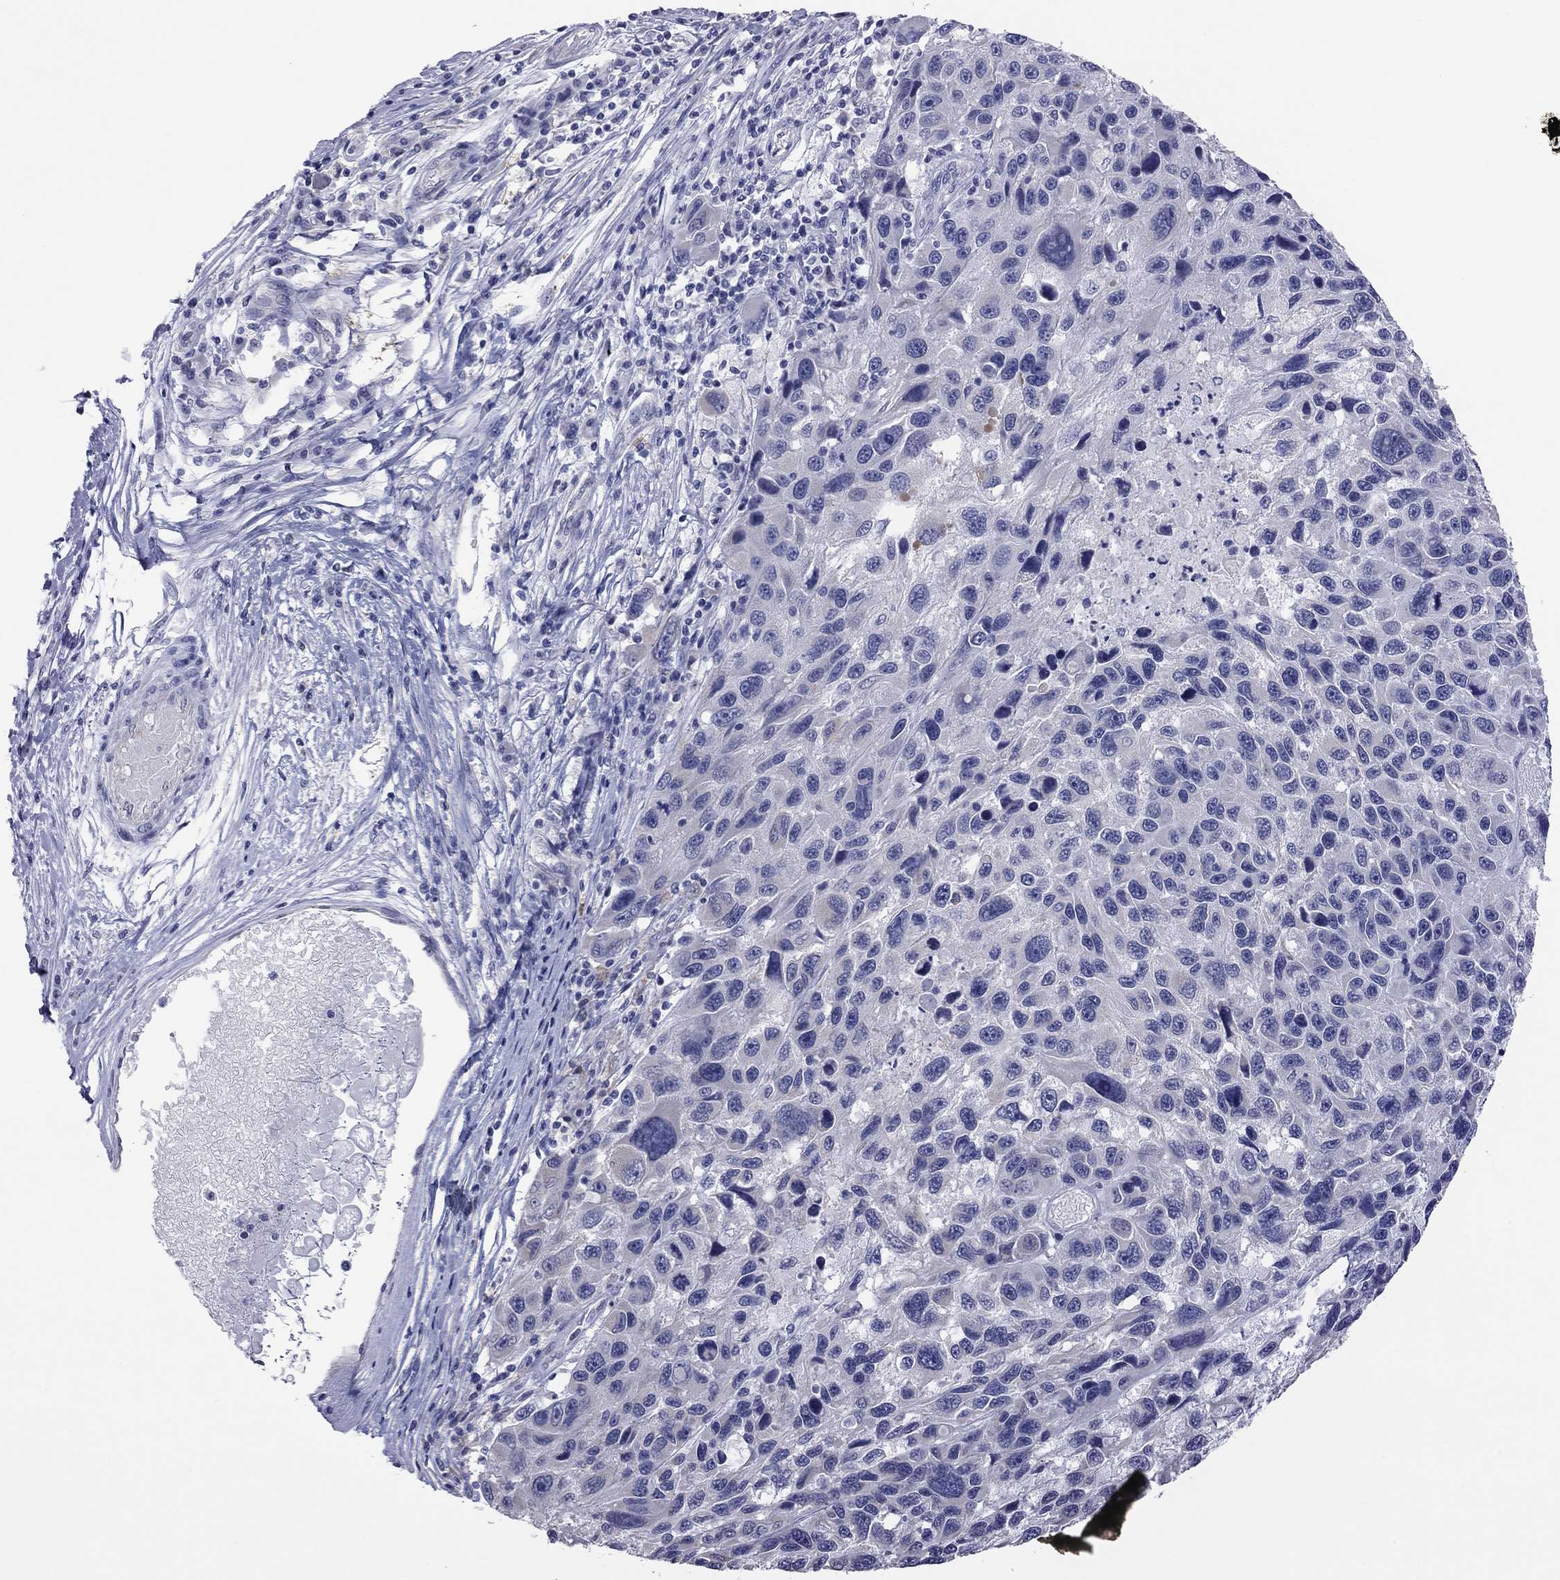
{"staining": {"intensity": "negative", "quantity": "none", "location": "none"}, "tissue": "melanoma", "cell_type": "Tumor cells", "image_type": "cancer", "snomed": [{"axis": "morphology", "description": "Malignant melanoma, NOS"}, {"axis": "topography", "description": "Skin"}], "caption": "The micrograph demonstrates no significant expression in tumor cells of melanoma.", "gene": "HYLS1", "patient": {"sex": "male", "age": 53}}